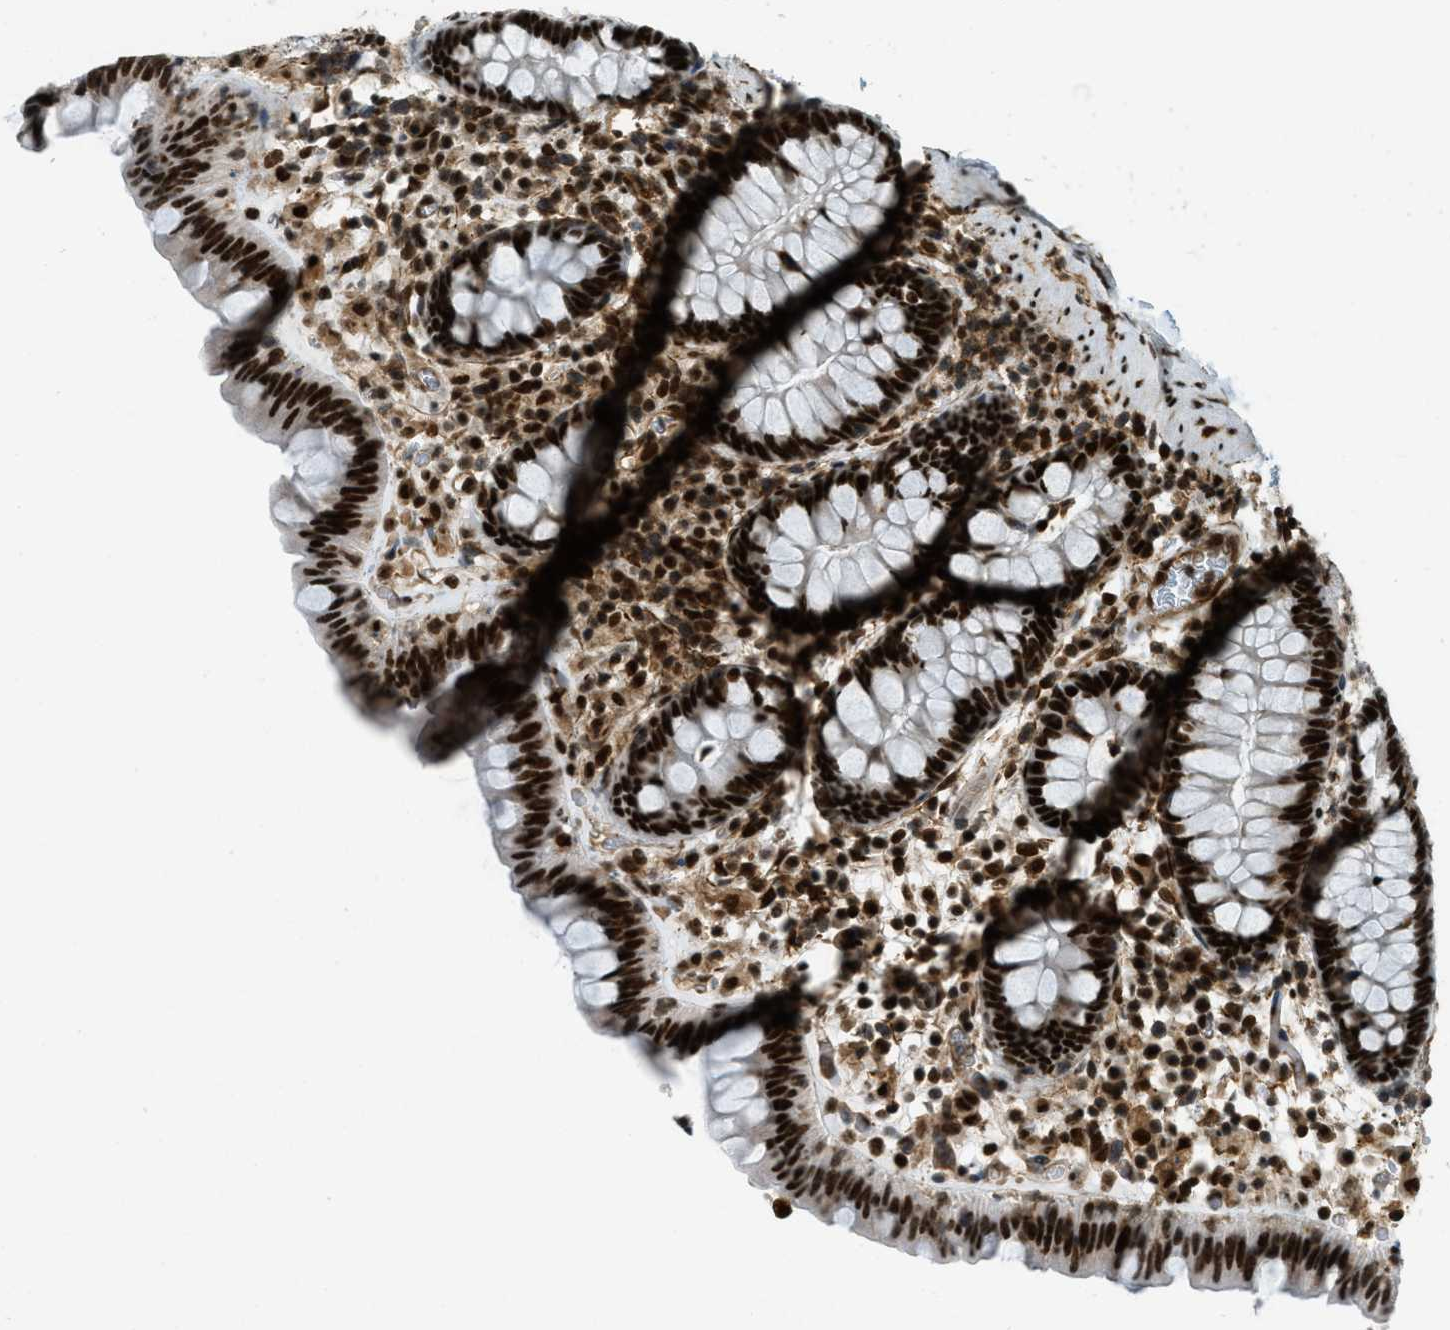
{"staining": {"intensity": "strong", "quantity": ">75%", "location": "nuclear"}, "tissue": "colon", "cell_type": "Endothelial cells", "image_type": "normal", "snomed": [{"axis": "morphology", "description": "Normal tissue, NOS"}, {"axis": "topography", "description": "Colon"}], "caption": "This micrograph demonstrates immunohistochemistry staining of normal colon, with high strong nuclear expression in about >75% of endothelial cells.", "gene": "ZFR", "patient": {"sex": "female", "age": 80}}